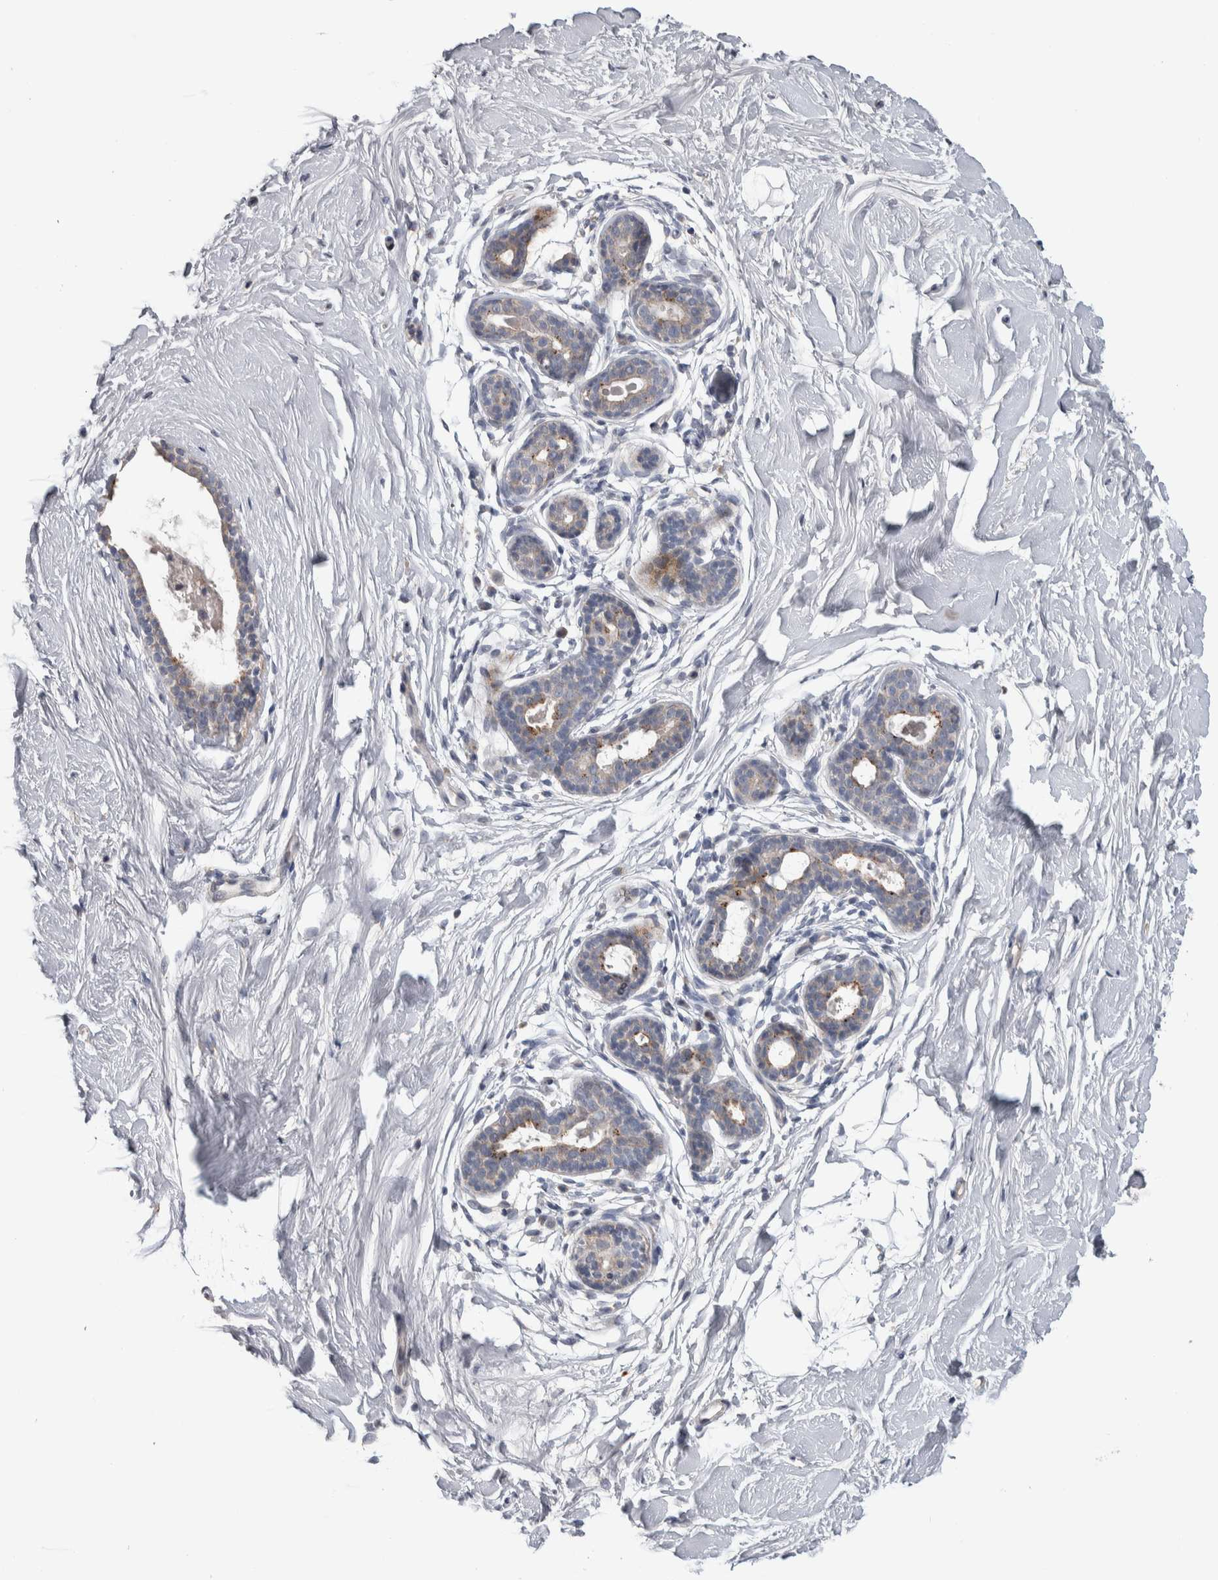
{"staining": {"intensity": "negative", "quantity": "none", "location": "none"}, "tissue": "breast", "cell_type": "Adipocytes", "image_type": "normal", "snomed": [{"axis": "morphology", "description": "Normal tissue, NOS"}, {"axis": "topography", "description": "Breast"}], "caption": "DAB (3,3'-diaminobenzidine) immunohistochemical staining of benign human breast exhibits no significant positivity in adipocytes. Nuclei are stained in blue.", "gene": "FAM83G", "patient": {"sex": "female", "age": 22}}